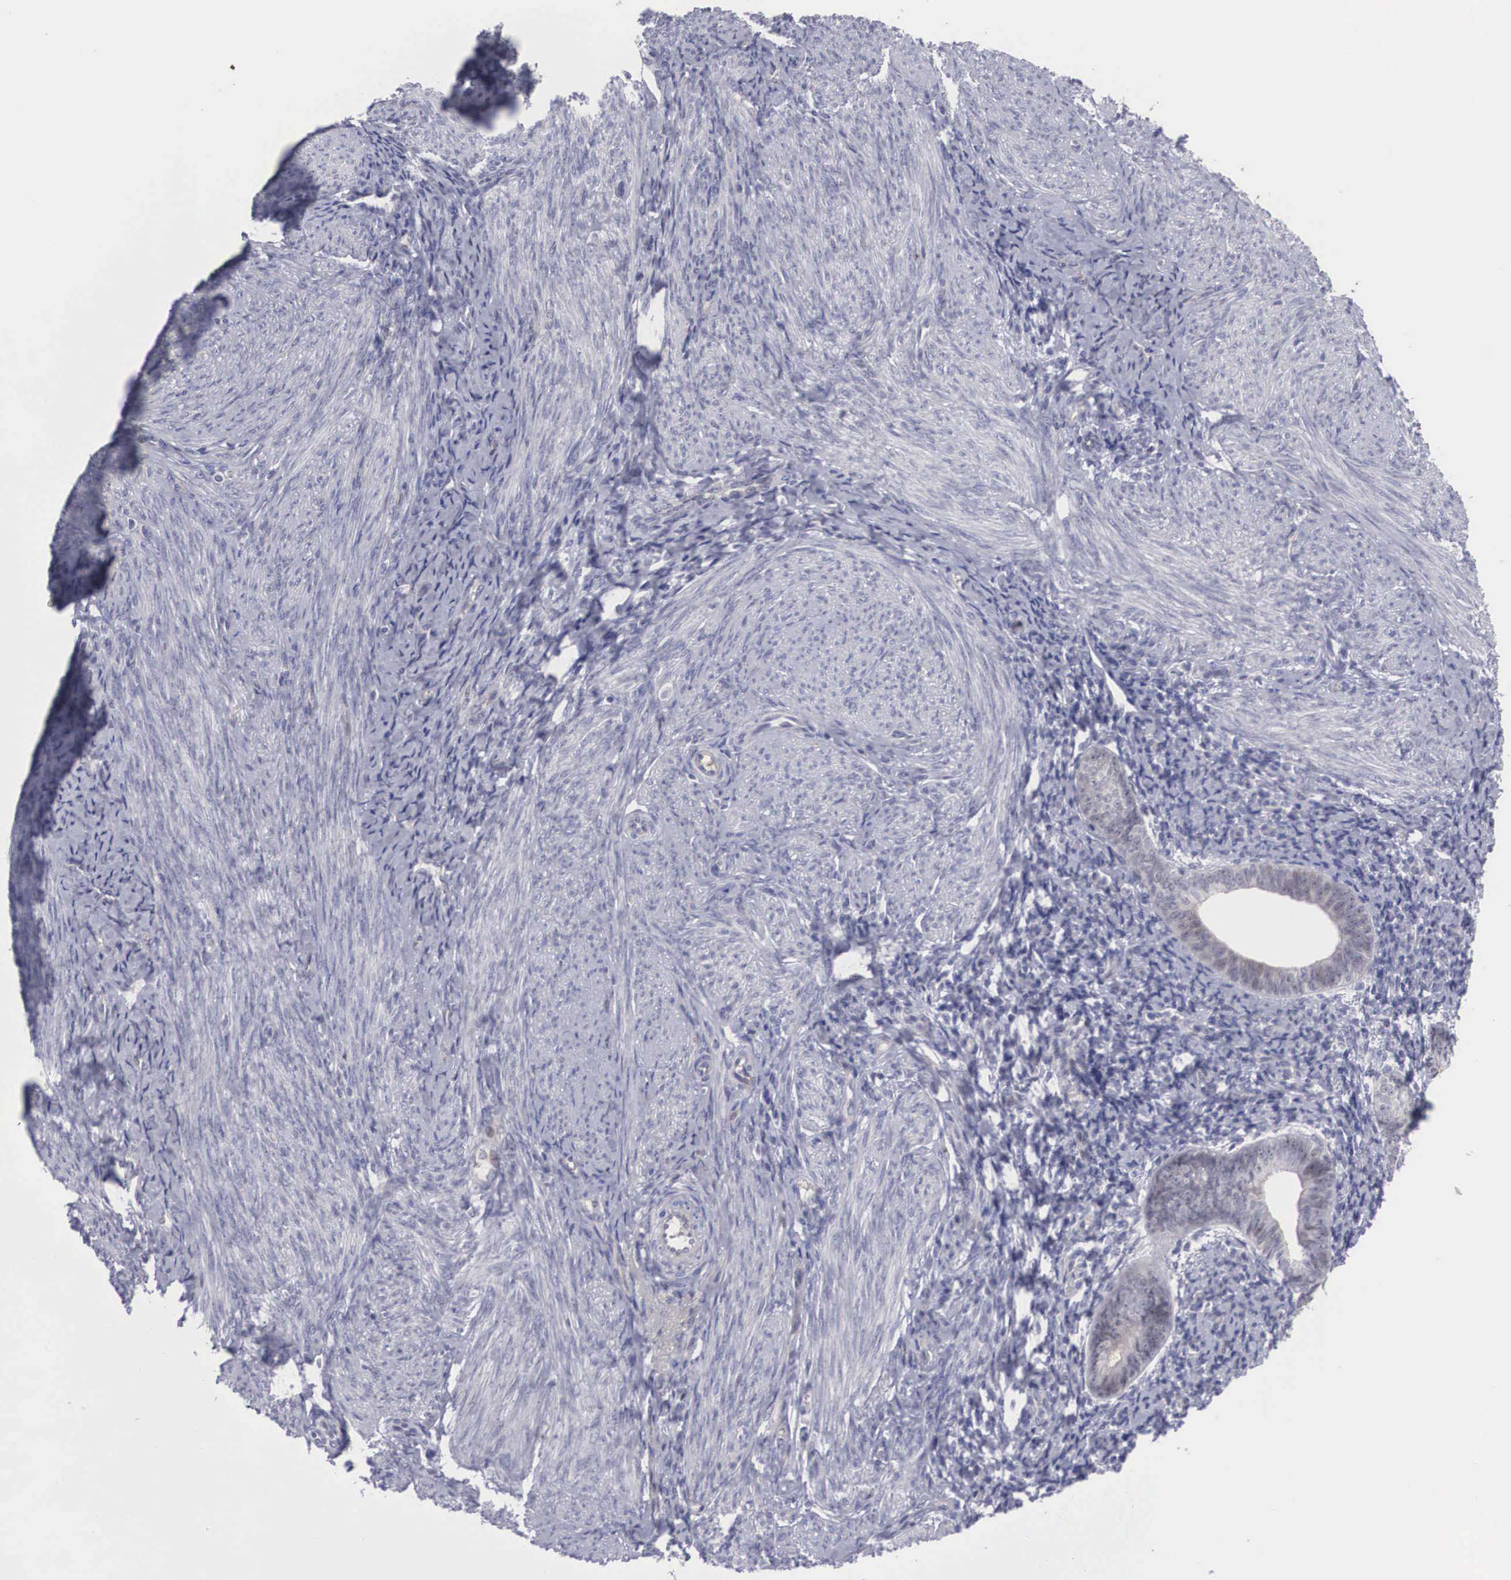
{"staining": {"intensity": "weak", "quantity": "<25%", "location": "nuclear"}, "tissue": "endometrial cancer", "cell_type": "Tumor cells", "image_type": "cancer", "snomed": [{"axis": "morphology", "description": "Adenocarcinoma, NOS"}, {"axis": "topography", "description": "Endometrium"}], "caption": "Endometrial cancer (adenocarcinoma) was stained to show a protein in brown. There is no significant positivity in tumor cells. (IHC, brightfield microscopy, high magnification).", "gene": "RBPJ", "patient": {"sex": "female", "age": 63}}